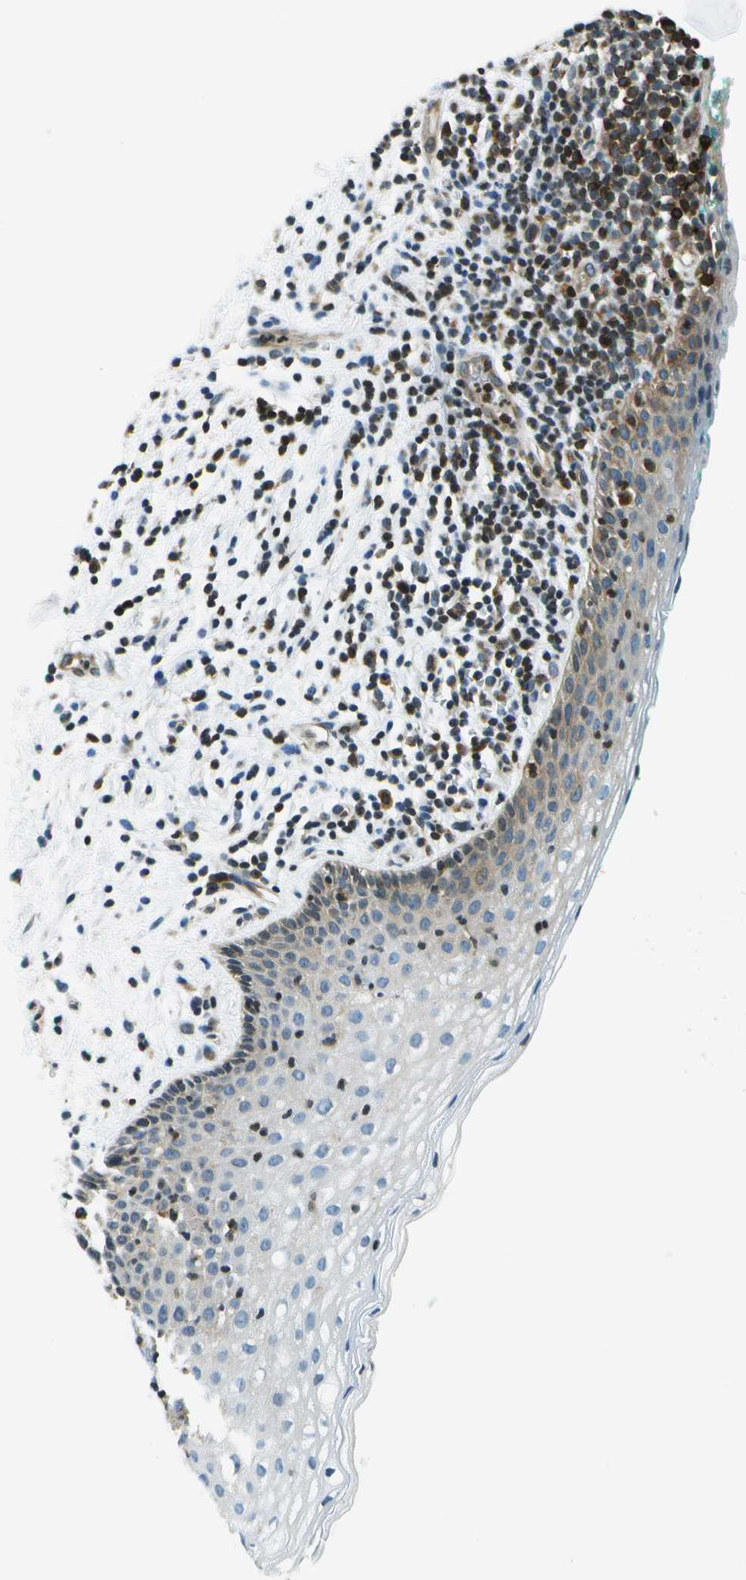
{"staining": {"intensity": "weak", "quantity": "<25%", "location": "cytoplasmic/membranous"}, "tissue": "vagina", "cell_type": "Squamous epithelial cells", "image_type": "normal", "snomed": [{"axis": "morphology", "description": "Normal tissue, NOS"}, {"axis": "topography", "description": "Vagina"}], "caption": "Immunohistochemistry of unremarkable vagina shows no expression in squamous epithelial cells.", "gene": "ESYT1", "patient": {"sex": "female", "age": 44}}